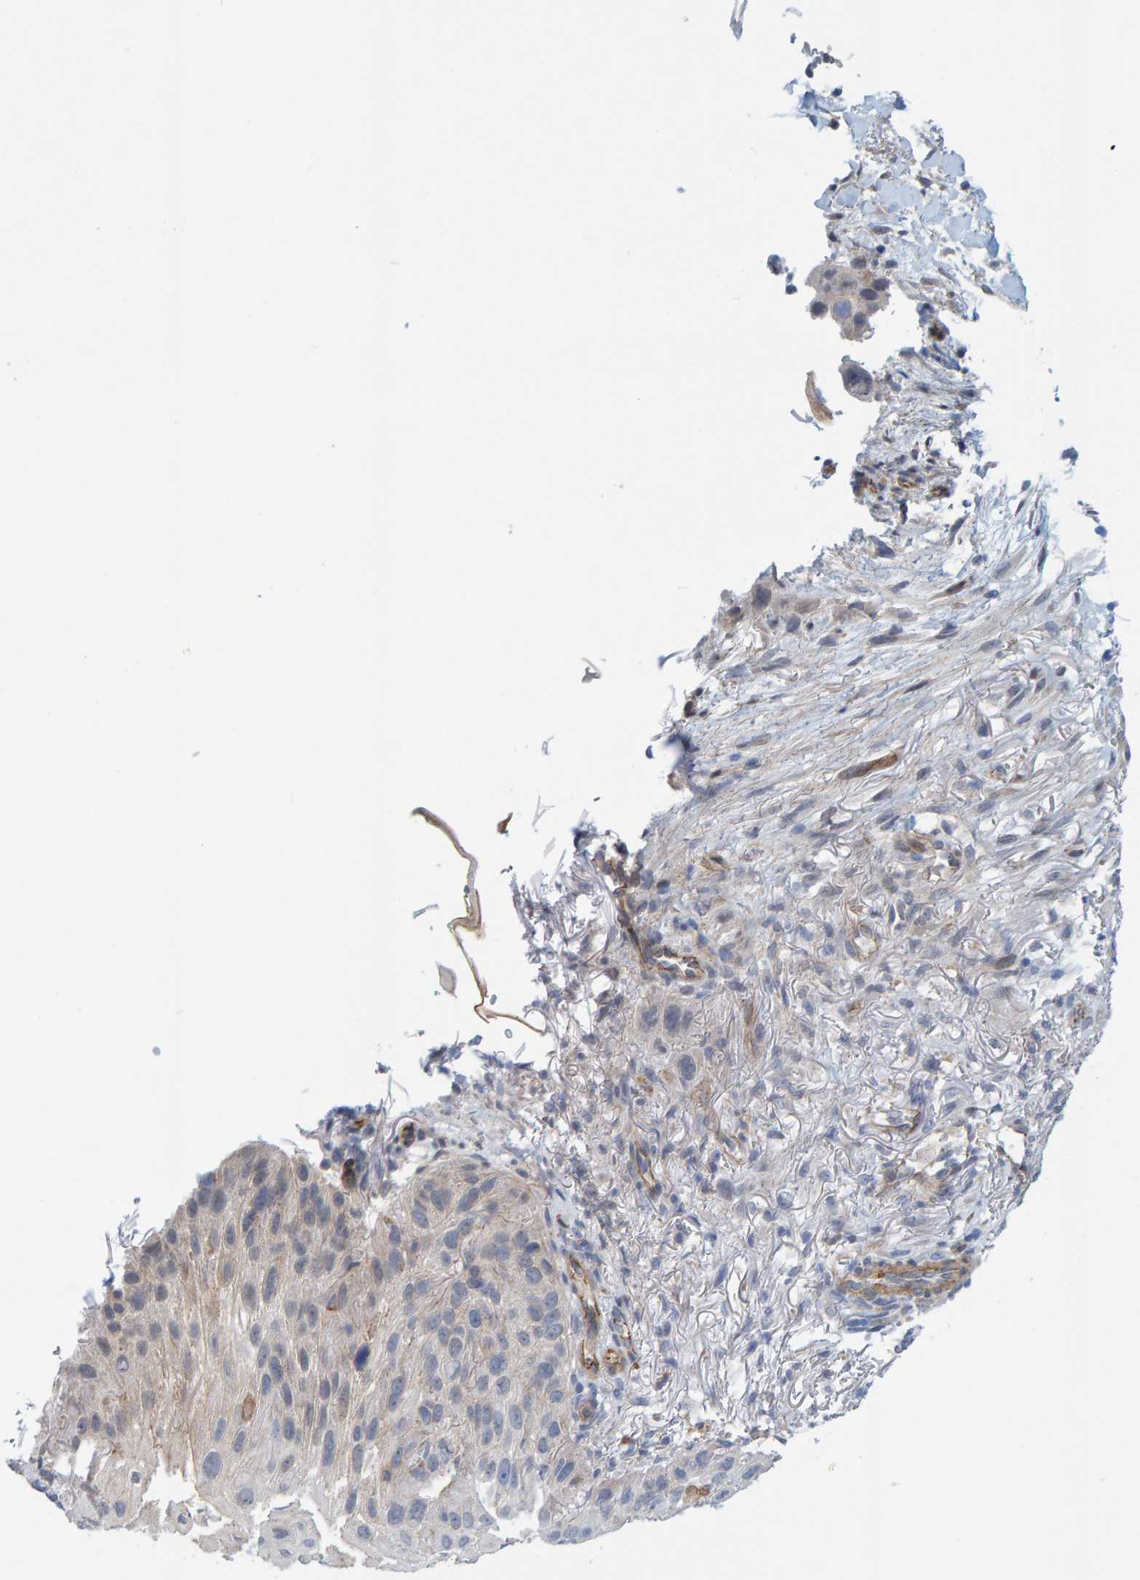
{"staining": {"intensity": "negative", "quantity": "none", "location": "none"}, "tissue": "skin cancer", "cell_type": "Tumor cells", "image_type": "cancer", "snomed": [{"axis": "morphology", "description": "Squamous cell carcinoma, NOS"}, {"axis": "topography", "description": "Skin"}], "caption": "A high-resolution image shows IHC staining of skin squamous cell carcinoma, which shows no significant staining in tumor cells.", "gene": "KRBA2", "patient": {"sex": "female", "age": 77}}